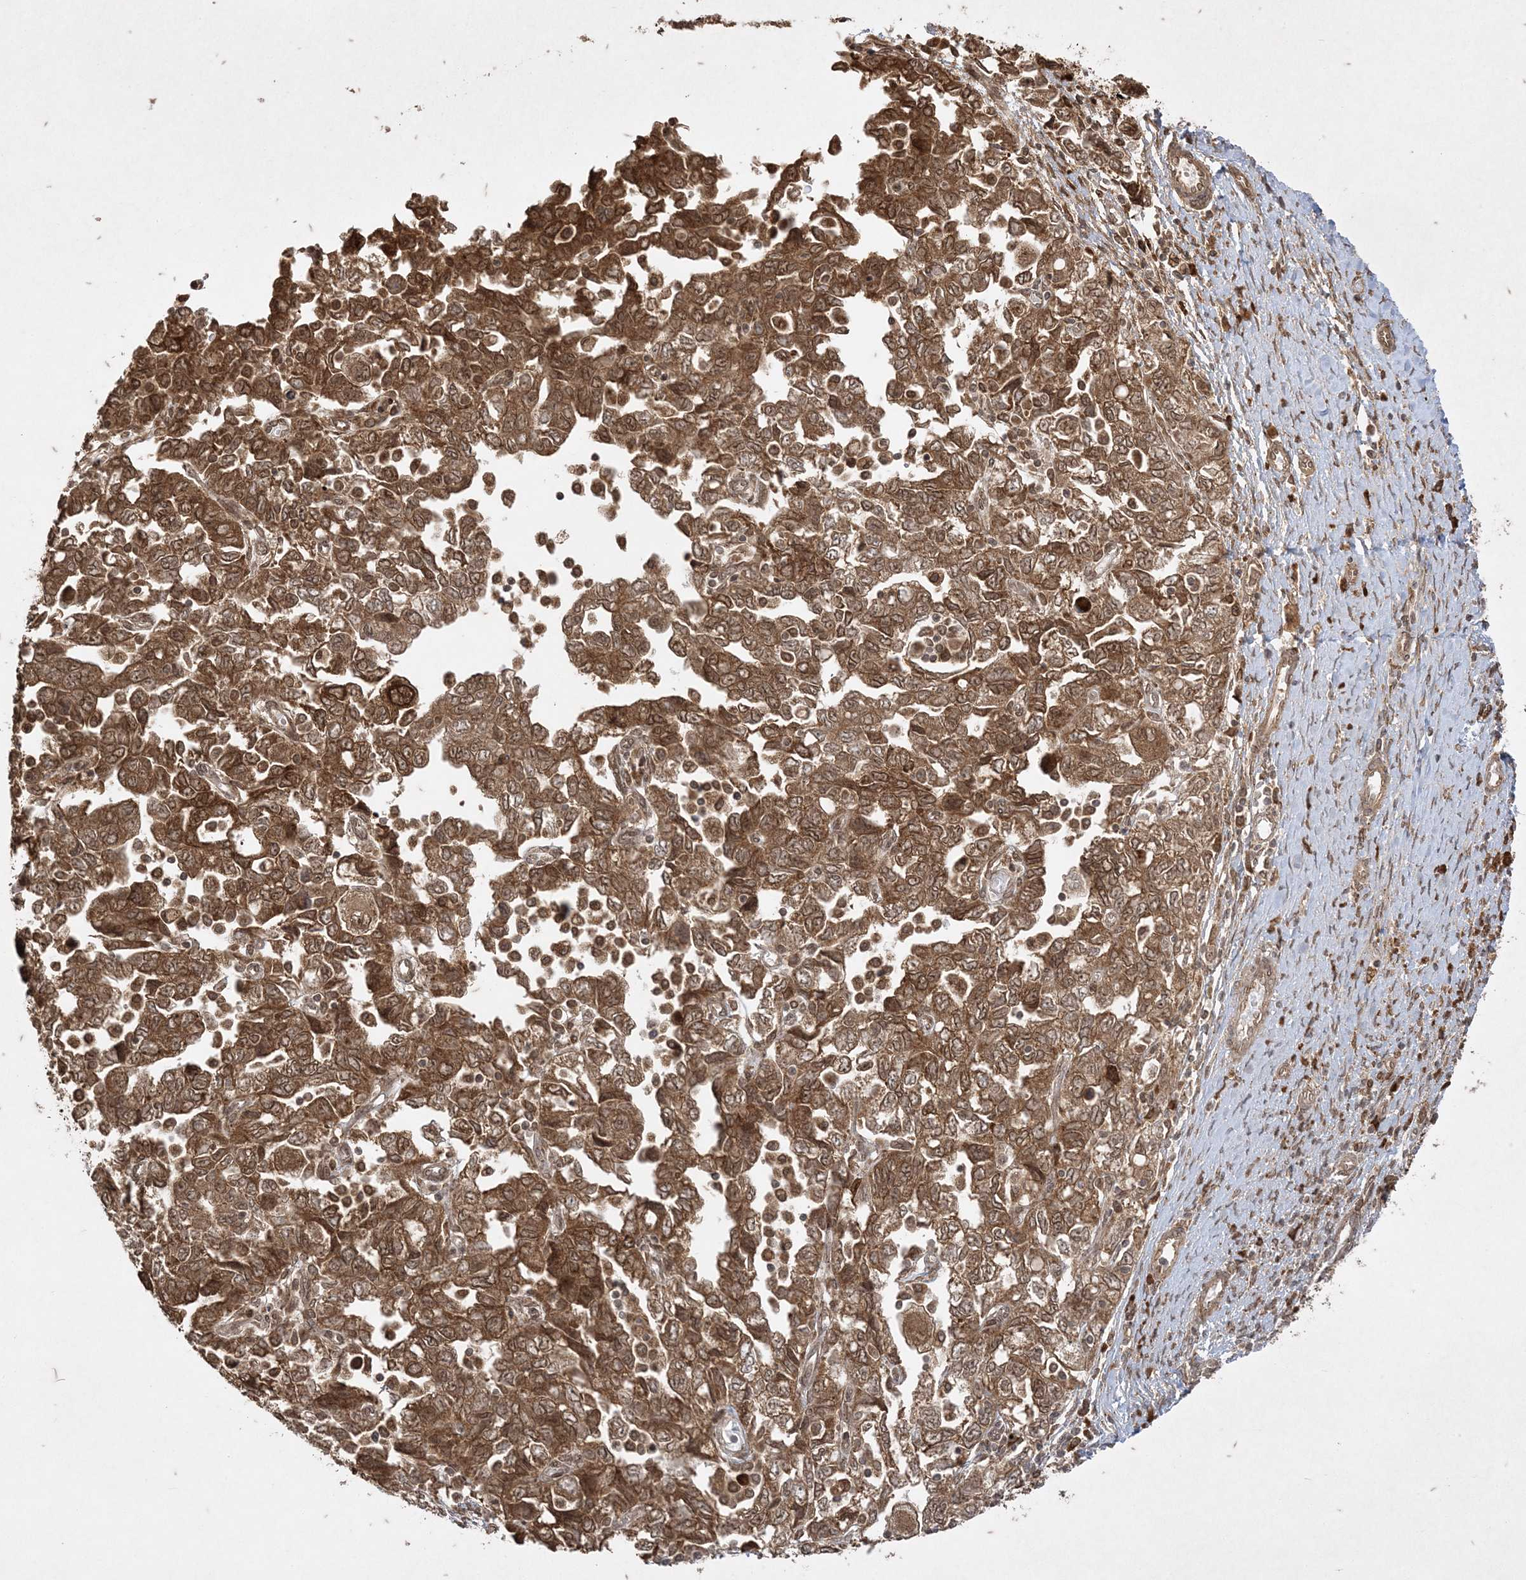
{"staining": {"intensity": "strong", "quantity": ">75%", "location": "cytoplasmic/membranous"}, "tissue": "ovarian cancer", "cell_type": "Tumor cells", "image_type": "cancer", "snomed": [{"axis": "morphology", "description": "Carcinoma, NOS"}, {"axis": "morphology", "description": "Cystadenocarcinoma, serous, NOS"}, {"axis": "topography", "description": "Ovary"}], "caption": "Carcinoma (ovarian) tissue exhibits strong cytoplasmic/membranous positivity in approximately >75% of tumor cells, visualized by immunohistochemistry.", "gene": "RRAS", "patient": {"sex": "female", "age": 69}}